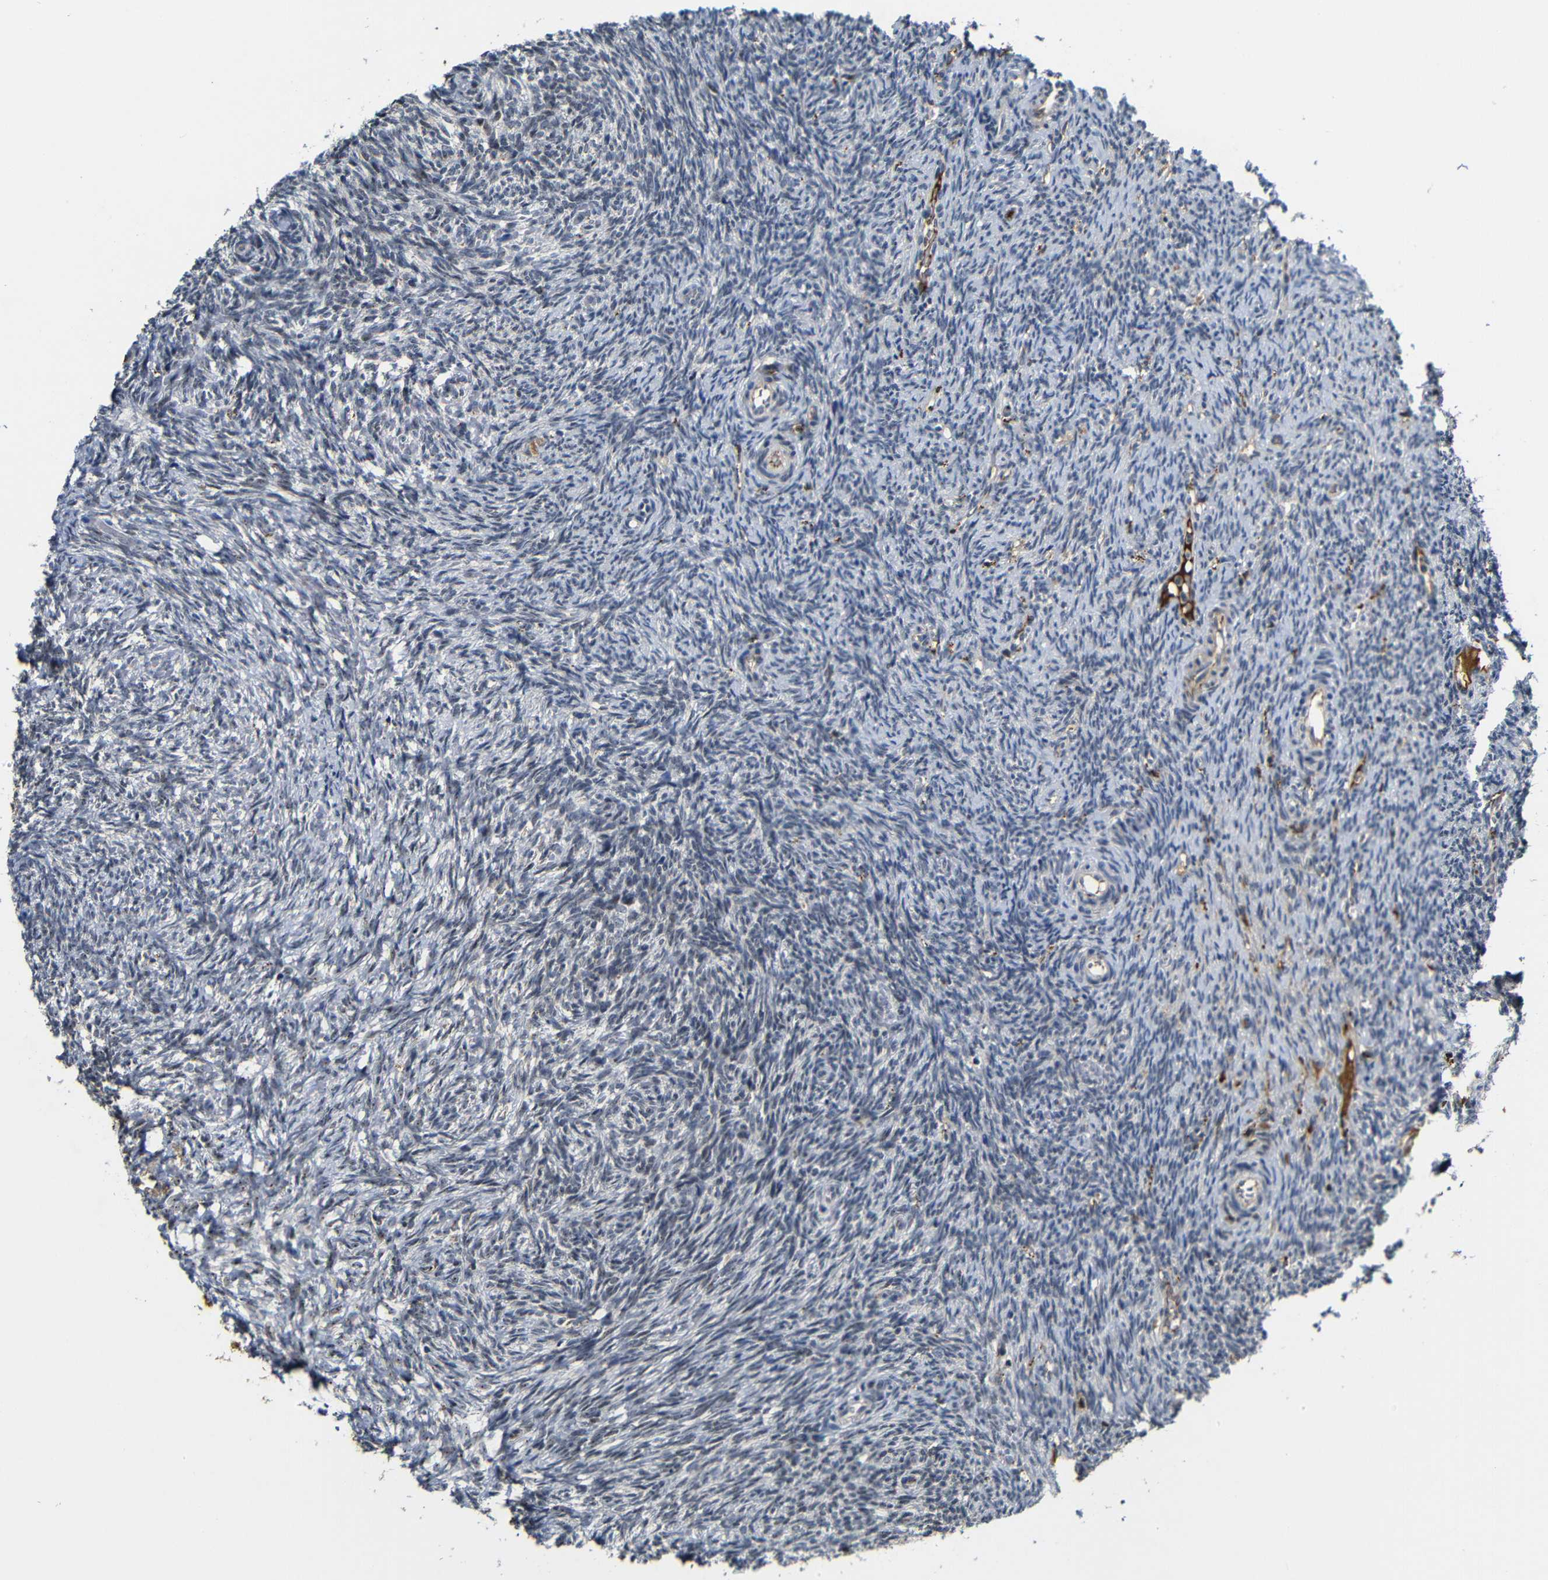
{"staining": {"intensity": "moderate", "quantity": "<25%", "location": "cytoplasmic/membranous,nuclear"}, "tissue": "ovary", "cell_type": "Ovarian stroma cells", "image_type": "normal", "snomed": [{"axis": "morphology", "description": "Normal tissue, NOS"}, {"axis": "topography", "description": "Ovary"}], "caption": "Protein staining demonstrates moderate cytoplasmic/membranous,nuclear staining in about <25% of ovarian stroma cells in benign ovary.", "gene": "MYC", "patient": {"sex": "female", "age": 41}}